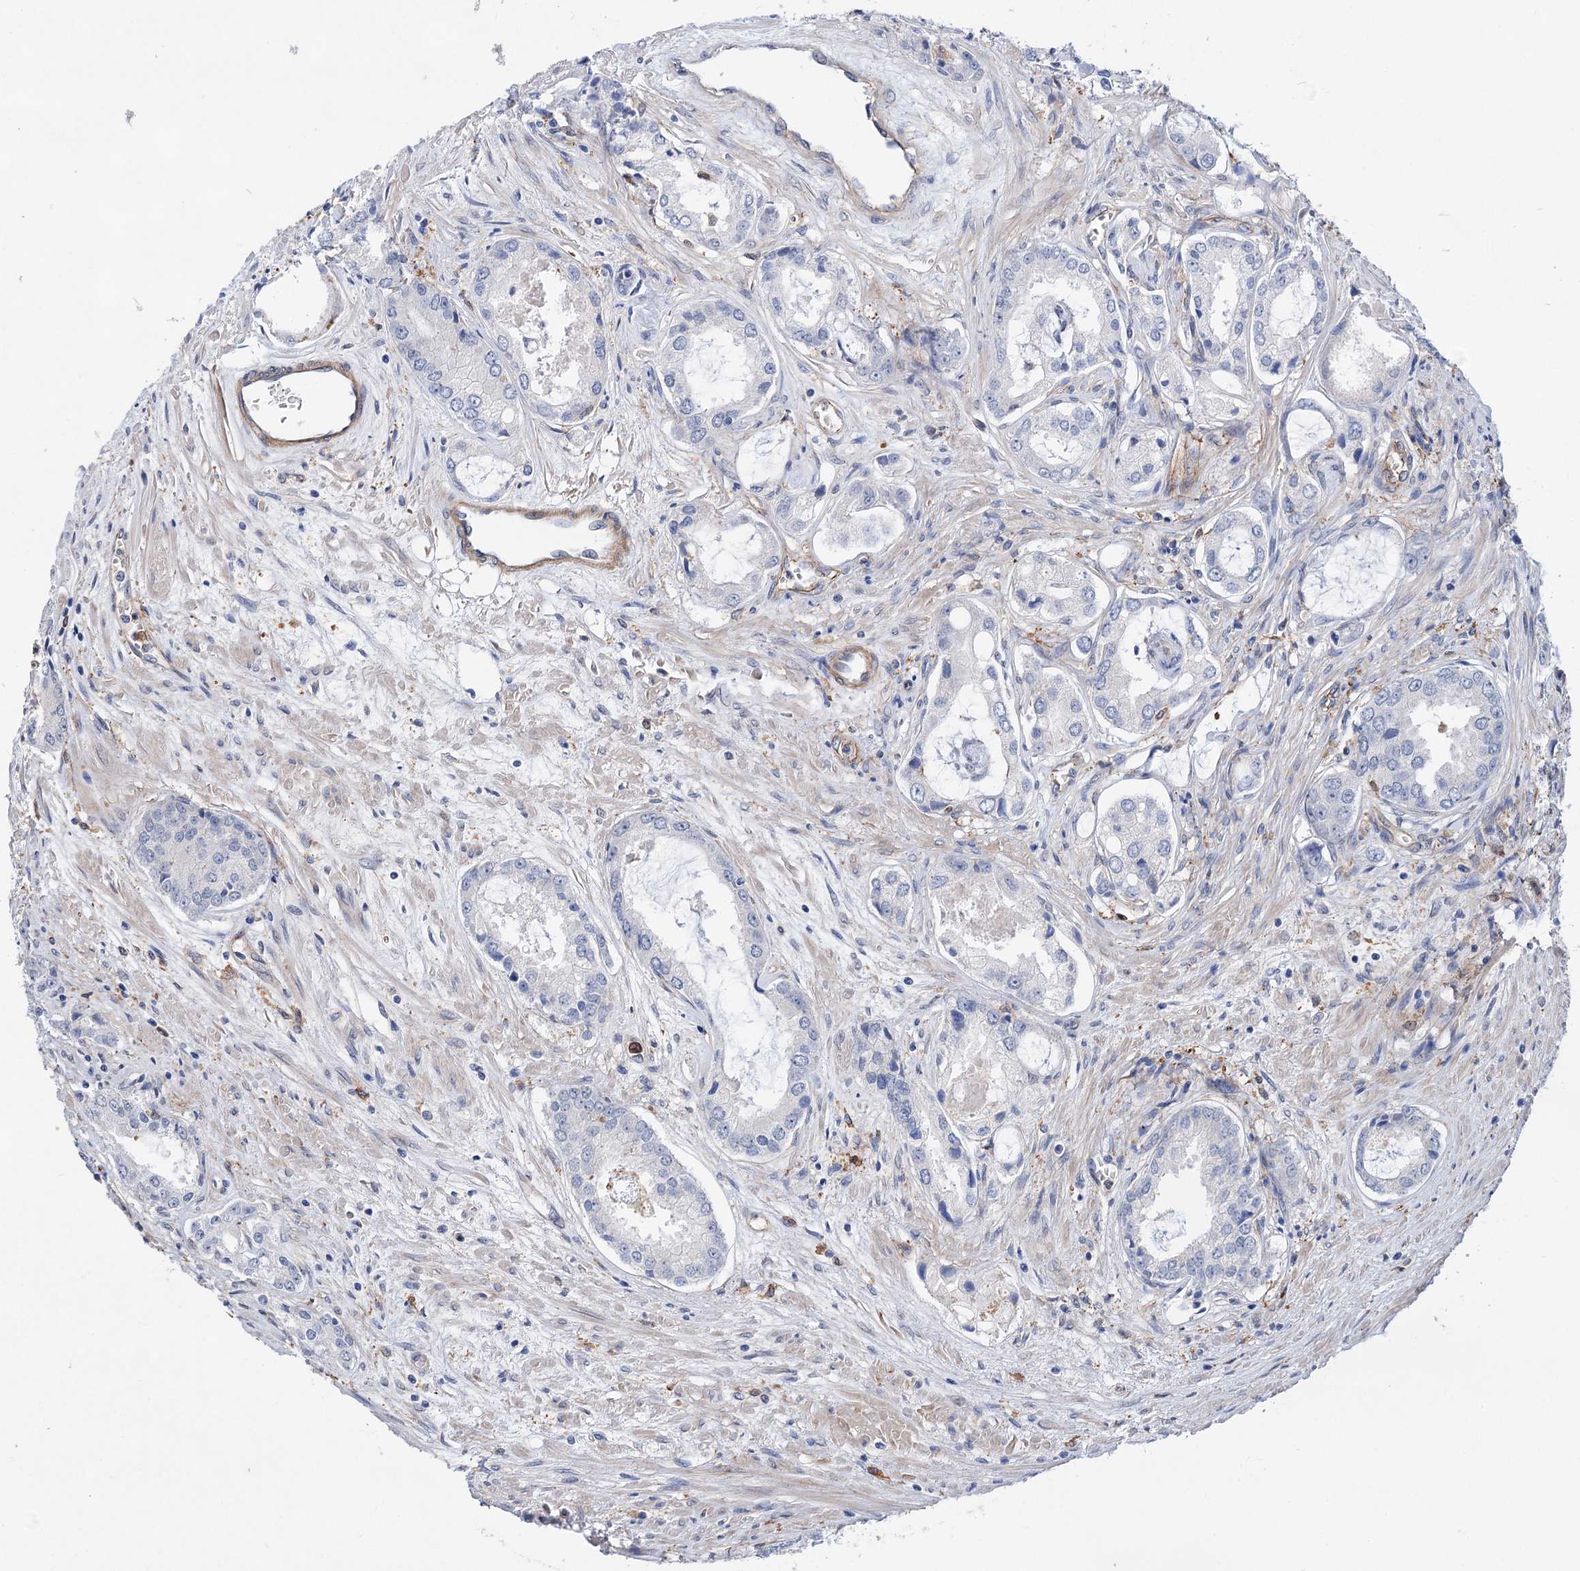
{"staining": {"intensity": "negative", "quantity": "none", "location": "none"}, "tissue": "prostate cancer", "cell_type": "Tumor cells", "image_type": "cancer", "snomed": [{"axis": "morphology", "description": "Adenocarcinoma, Low grade"}, {"axis": "topography", "description": "Prostate"}], "caption": "Human prostate cancer (low-grade adenocarcinoma) stained for a protein using immunohistochemistry (IHC) demonstrates no staining in tumor cells.", "gene": "TMTC3", "patient": {"sex": "male", "age": 68}}